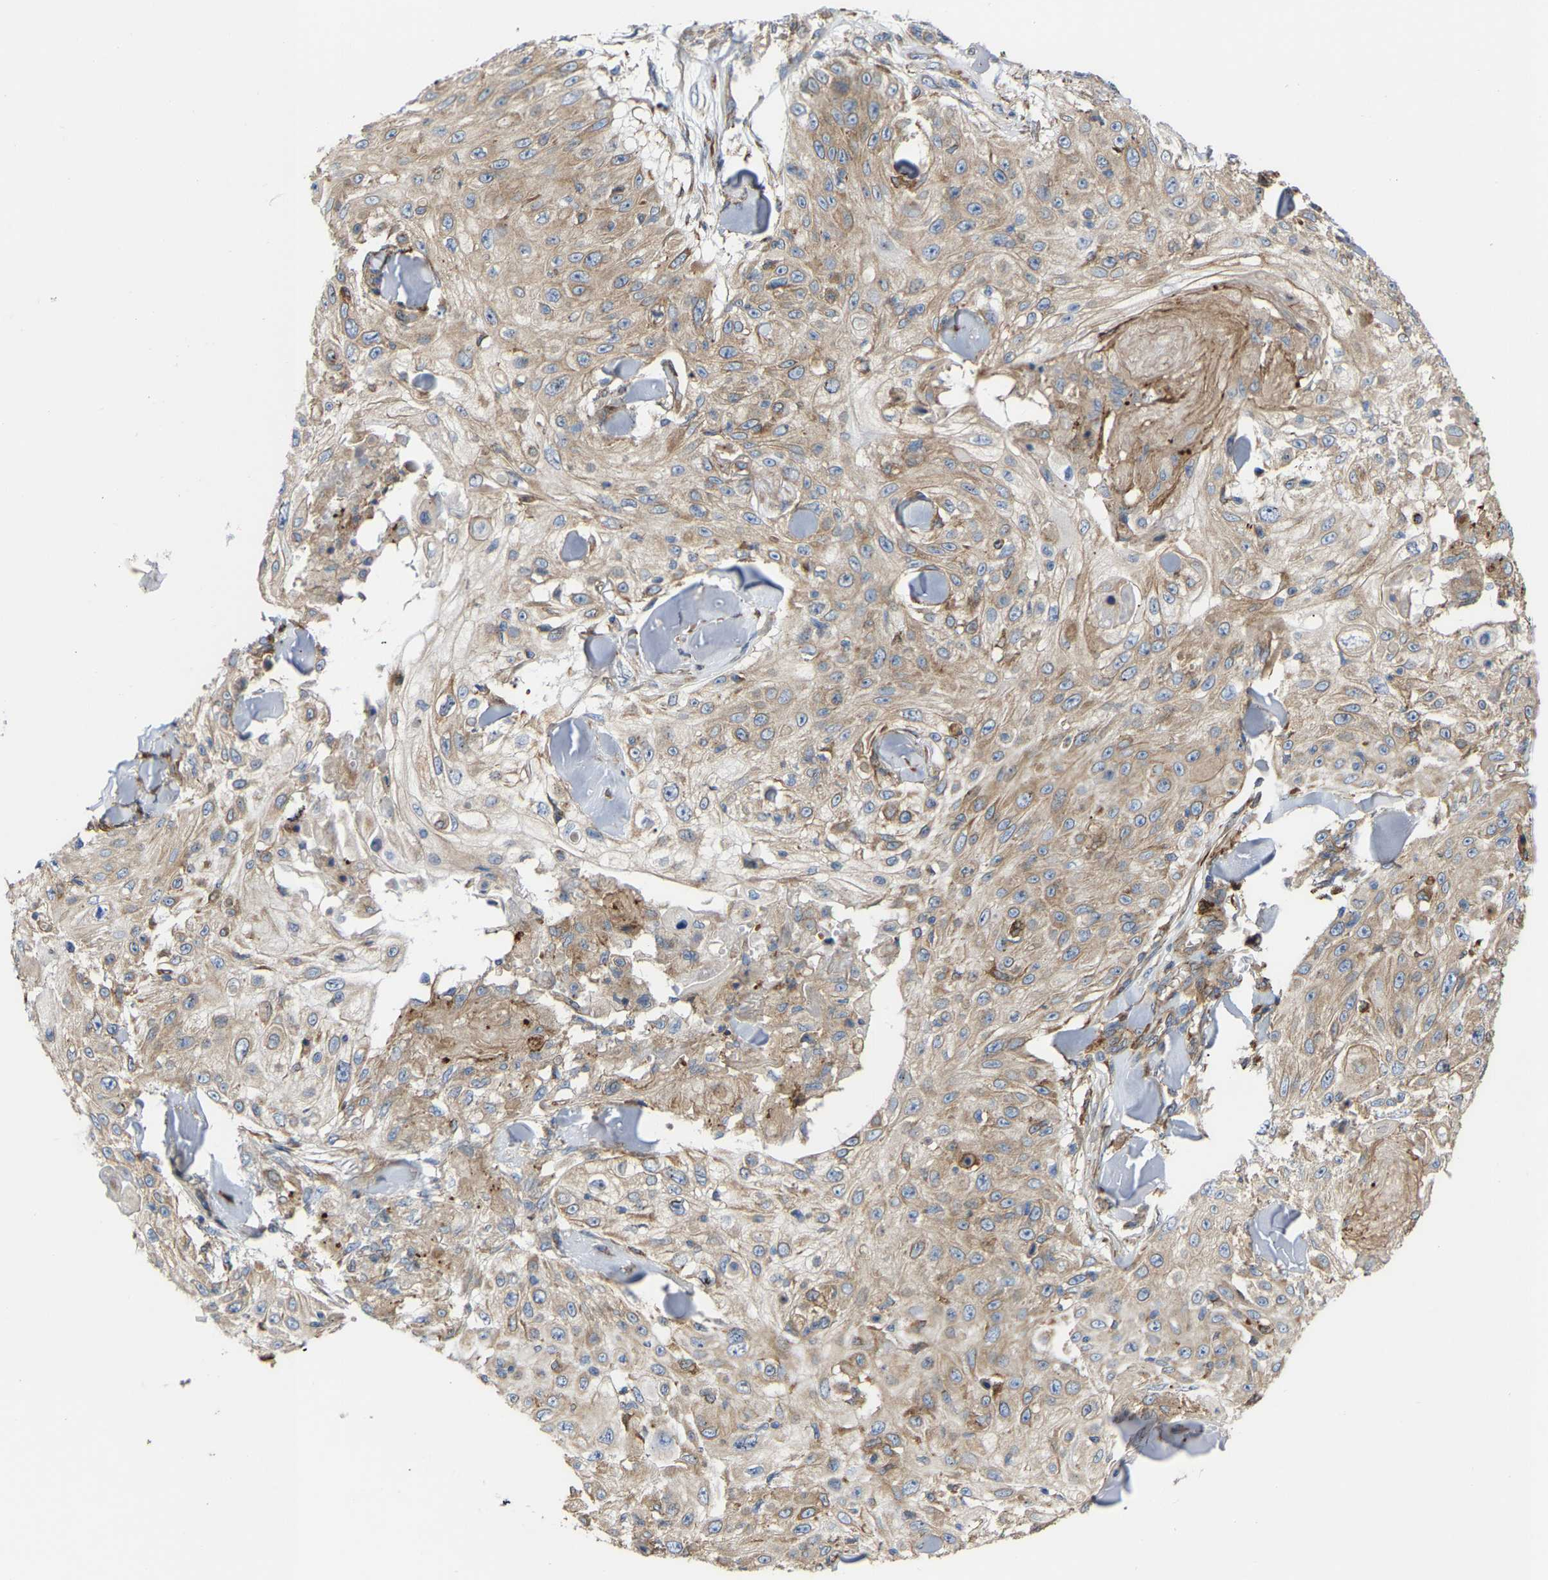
{"staining": {"intensity": "moderate", "quantity": ">75%", "location": "cytoplasmic/membranous"}, "tissue": "skin cancer", "cell_type": "Tumor cells", "image_type": "cancer", "snomed": [{"axis": "morphology", "description": "Squamous cell carcinoma, NOS"}, {"axis": "topography", "description": "Skin"}], "caption": "Immunohistochemistry micrograph of skin cancer (squamous cell carcinoma) stained for a protein (brown), which reveals medium levels of moderate cytoplasmic/membranous positivity in approximately >75% of tumor cells.", "gene": "TOR1B", "patient": {"sex": "male", "age": 86}}